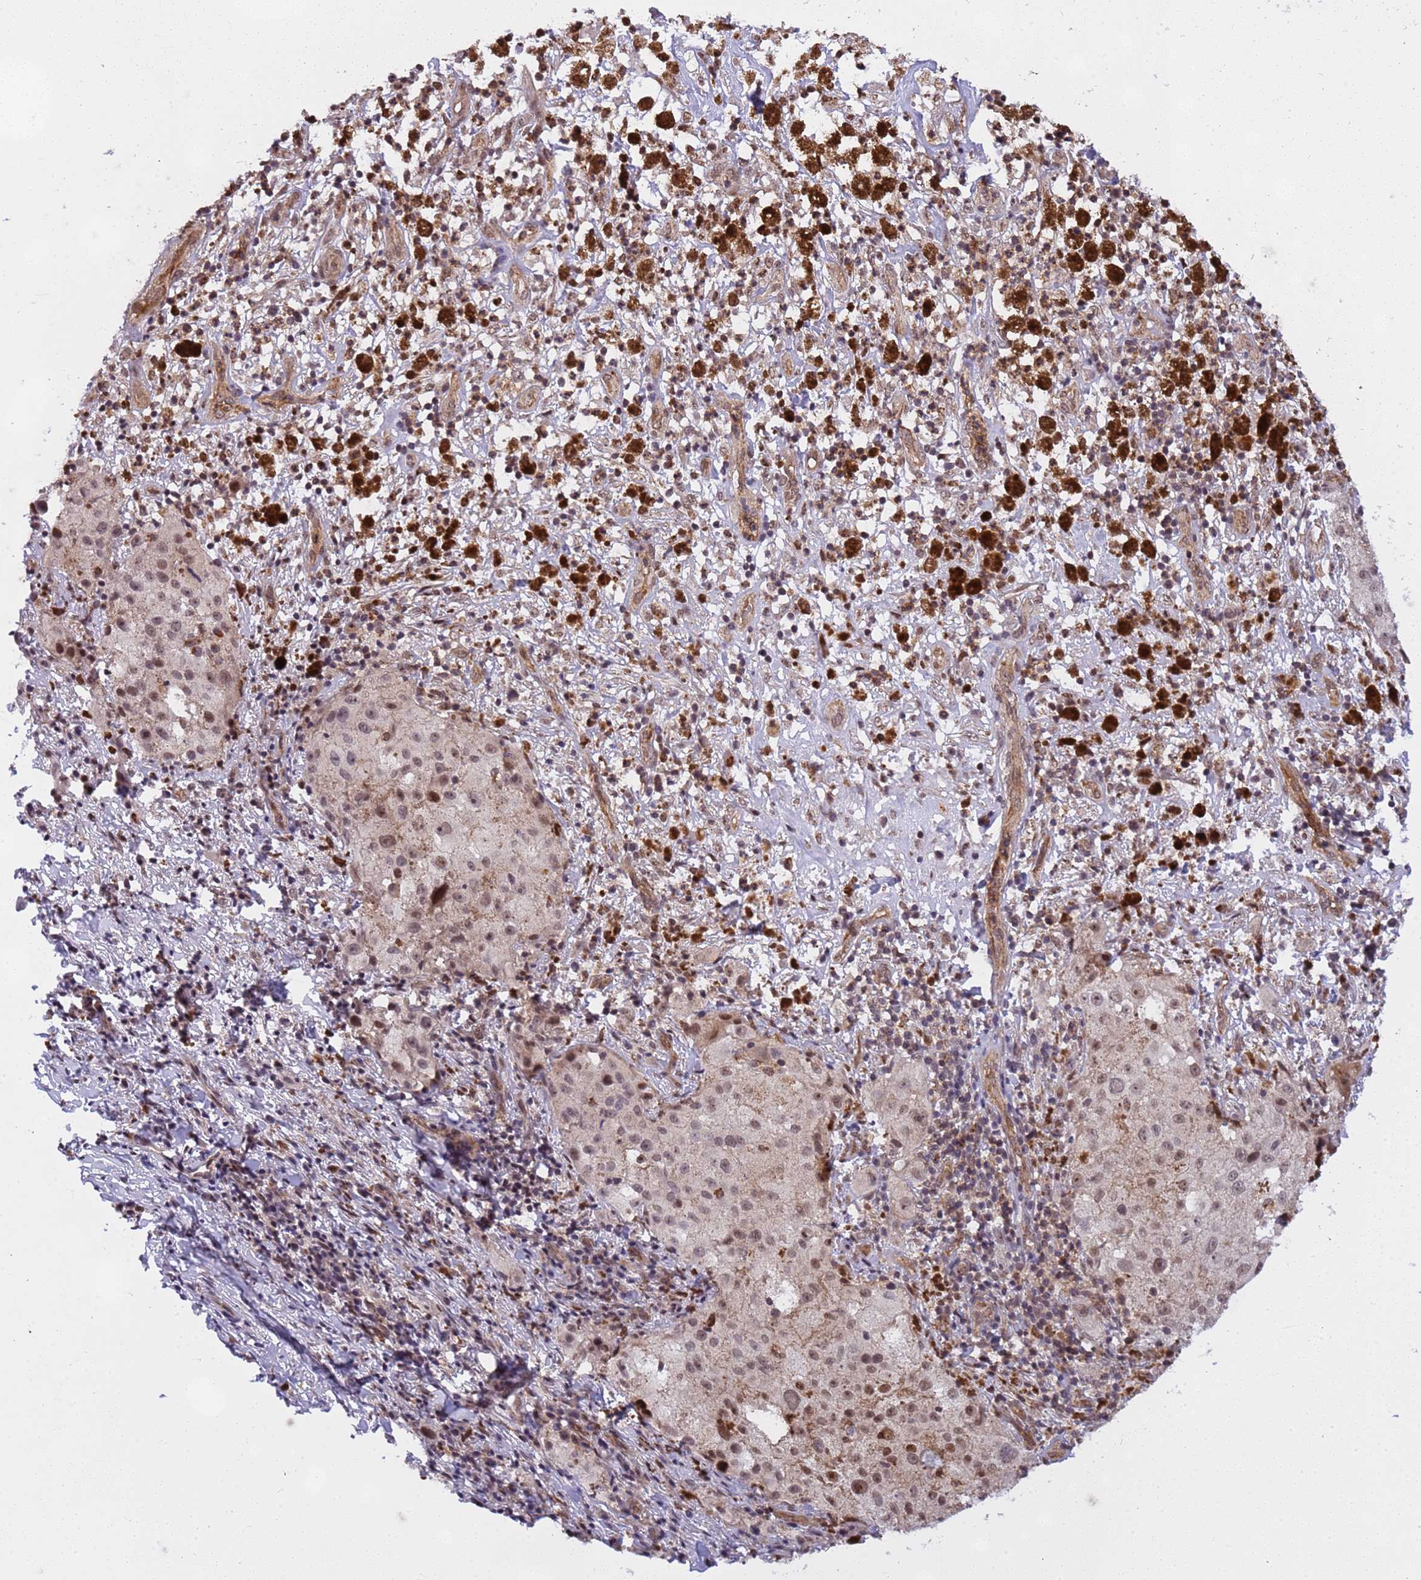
{"staining": {"intensity": "weak", "quantity": ">75%", "location": "nuclear"}, "tissue": "melanoma", "cell_type": "Tumor cells", "image_type": "cancer", "snomed": [{"axis": "morphology", "description": "Necrosis, NOS"}, {"axis": "morphology", "description": "Malignant melanoma, NOS"}, {"axis": "topography", "description": "Skin"}], "caption": "This histopathology image shows malignant melanoma stained with IHC to label a protein in brown. The nuclear of tumor cells show weak positivity for the protein. Nuclei are counter-stained blue.", "gene": "EMC2", "patient": {"sex": "female", "age": 87}}